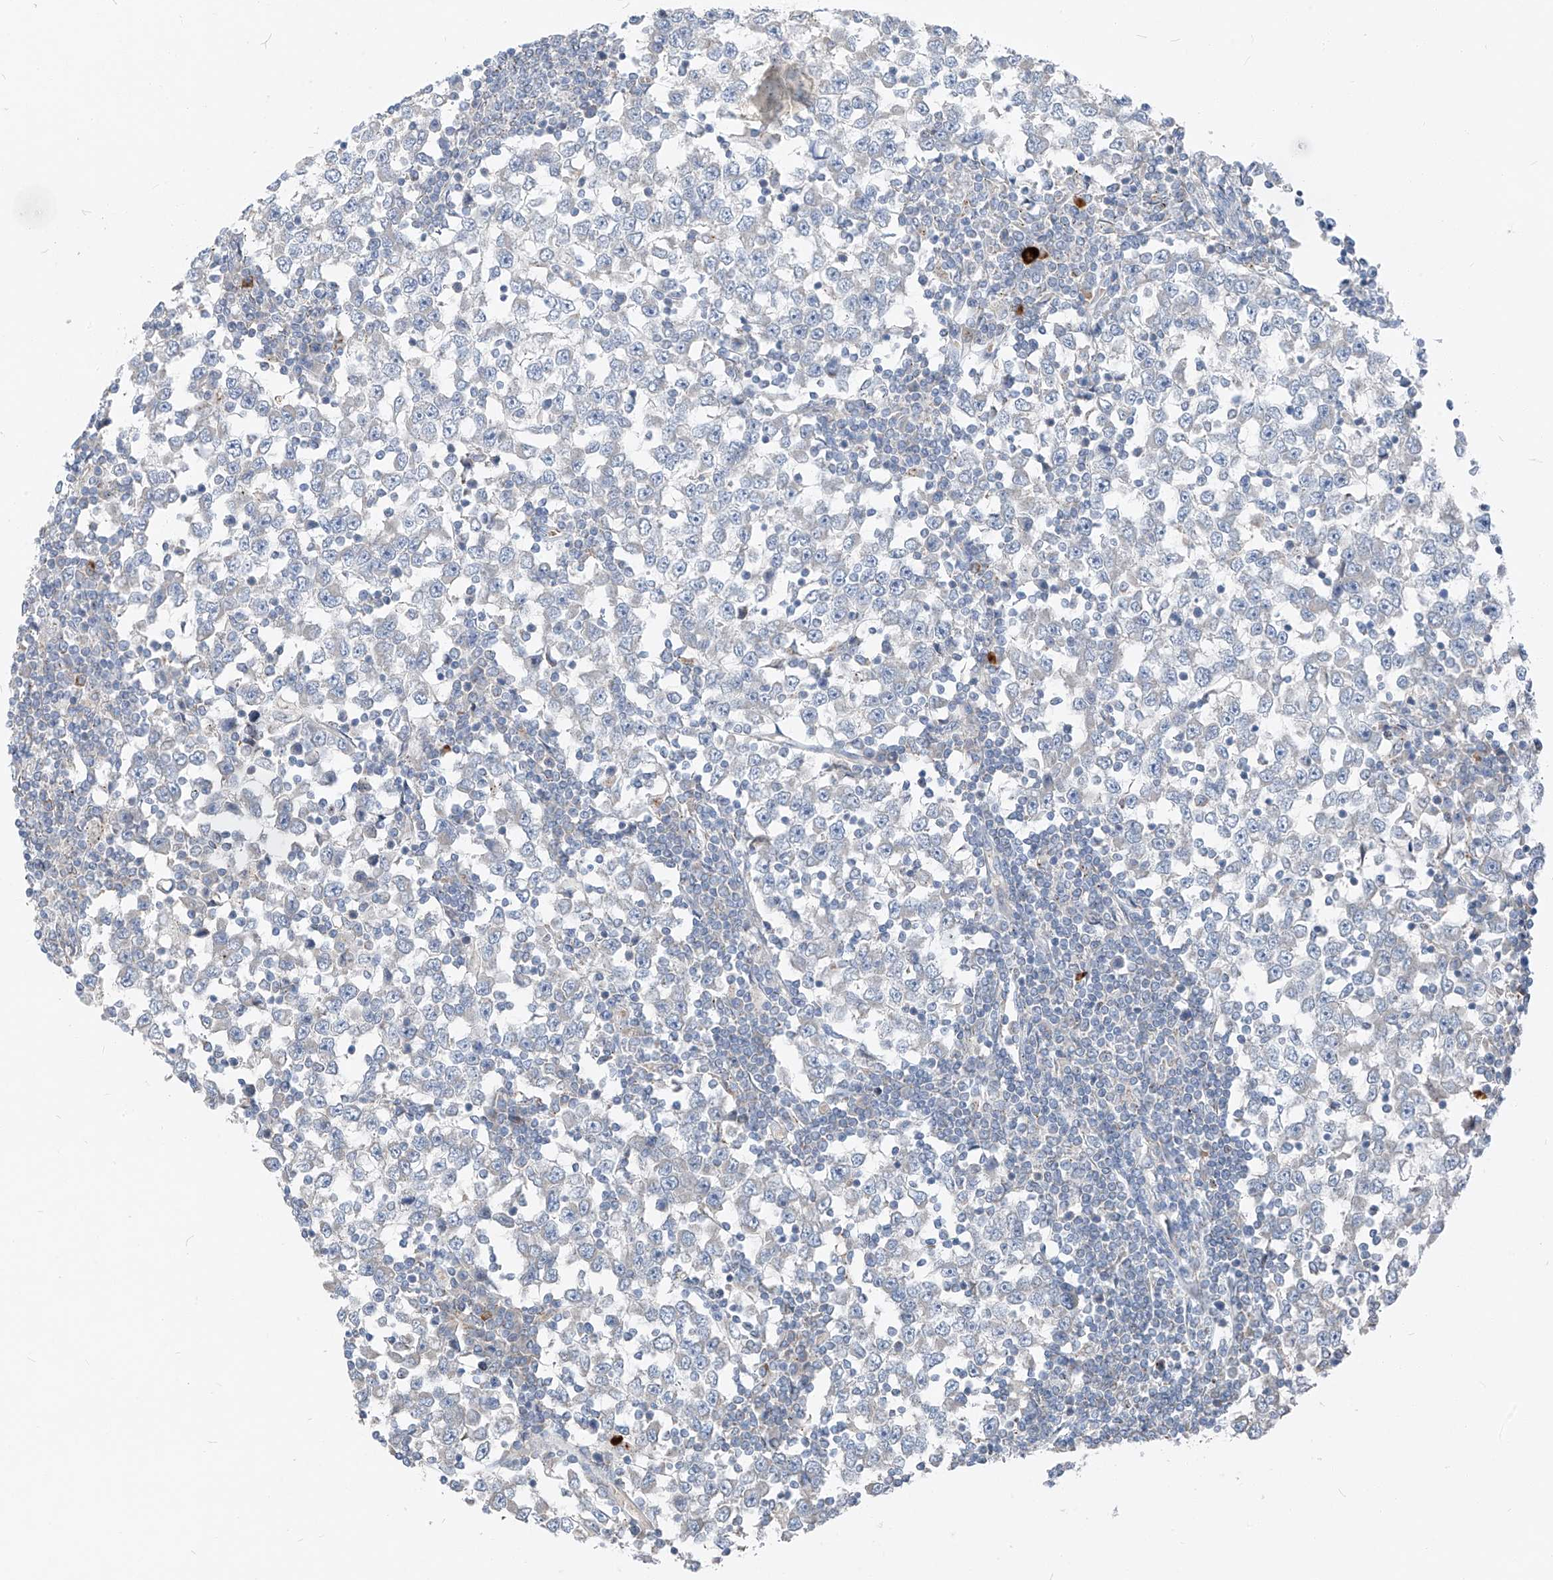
{"staining": {"intensity": "negative", "quantity": "none", "location": "none"}, "tissue": "testis cancer", "cell_type": "Tumor cells", "image_type": "cancer", "snomed": [{"axis": "morphology", "description": "Seminoma, NOS"}, {"axis": "topography", "description": "Testis"}], "caption": "Human seminoma (testis) stained for a protein using immunohistochemistry shows no expression in tumor cells.", "gene": "CHMP2B", "patient": {"sex": "male", "age": 65}}